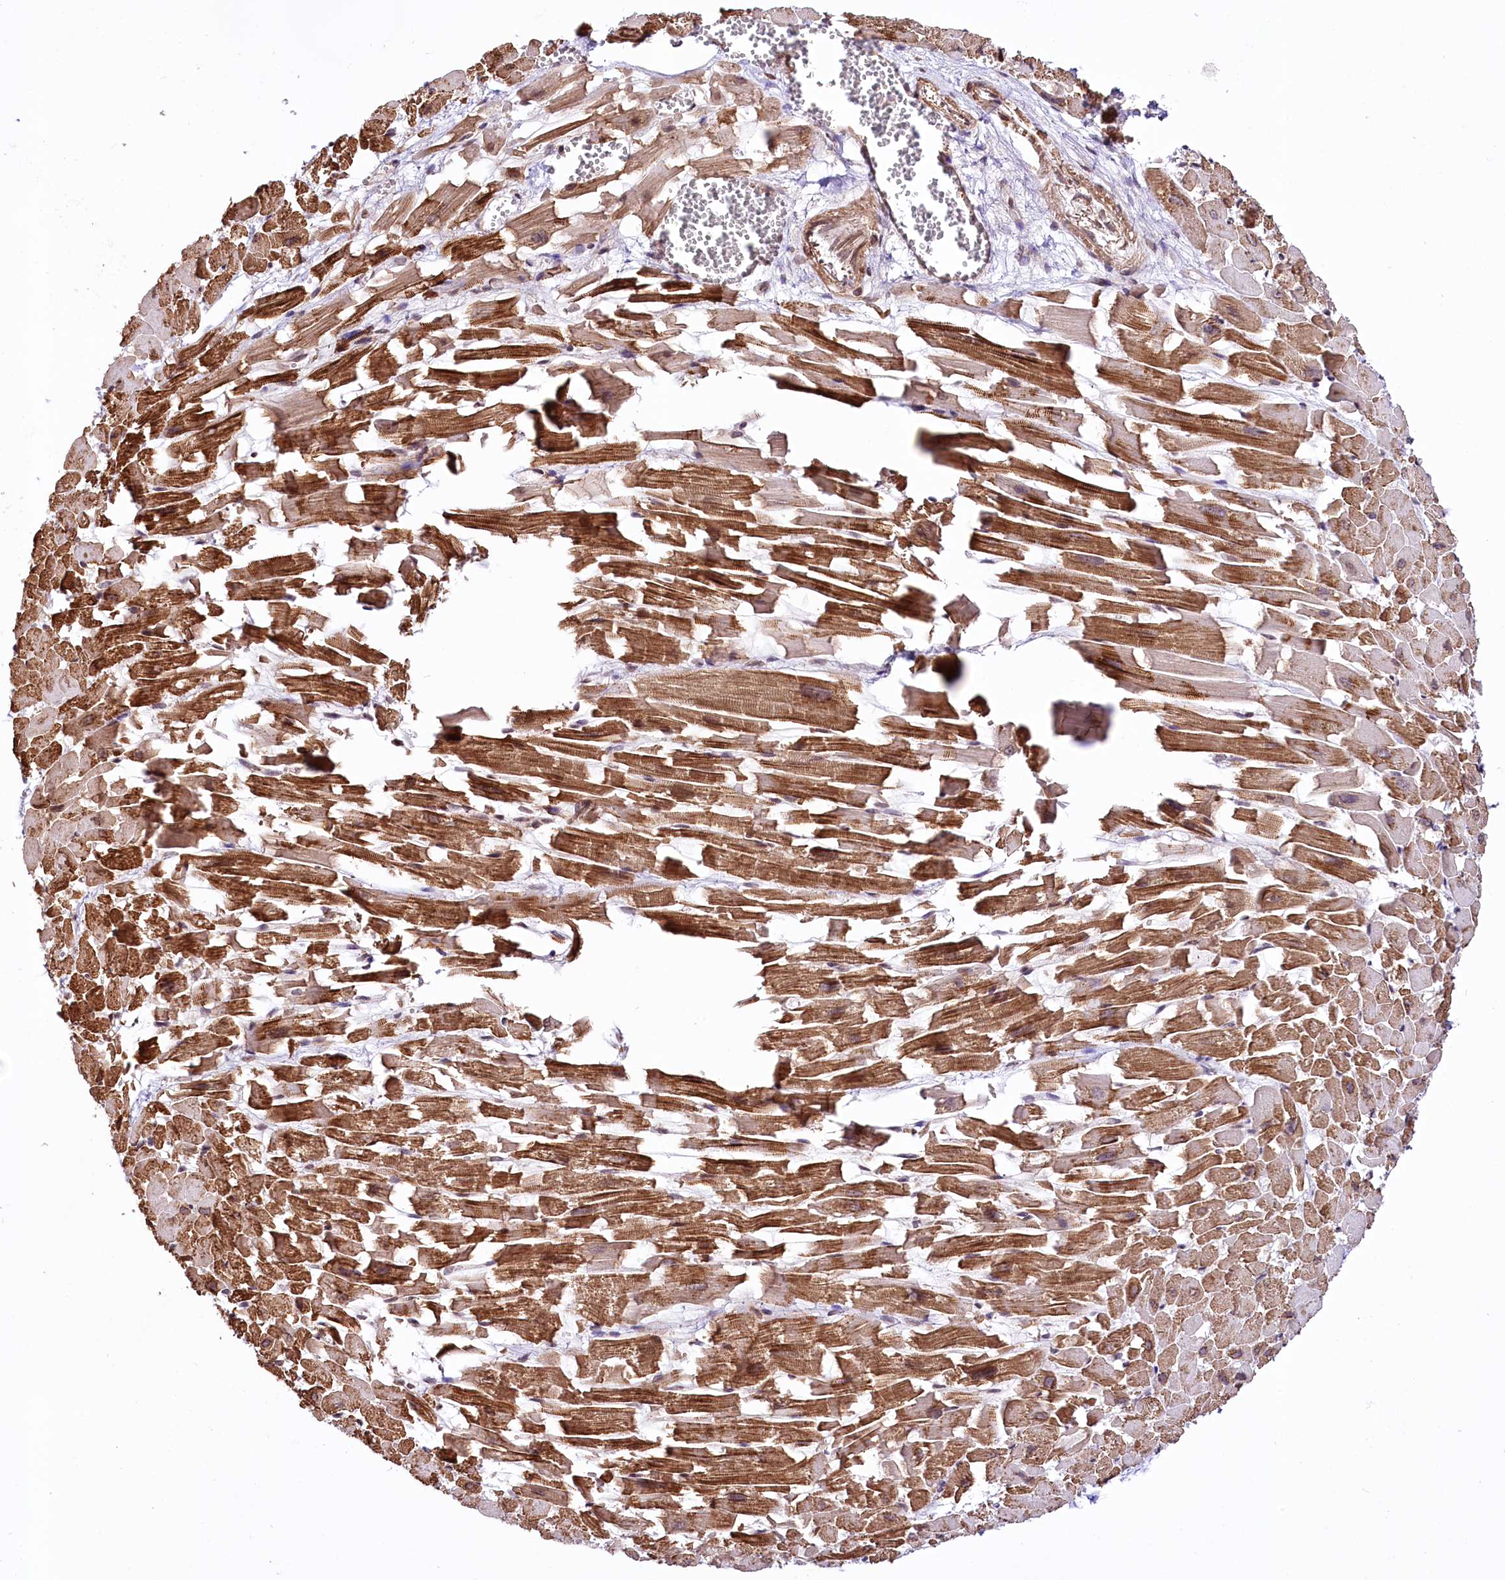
{"staining": {"intensity": "strong", "quantity": ">75%", "location": "cytoplasmic/membranous"}, "tissue": "heart muscle", "cell_type": "Cardiomyocytes", "image_type": "normal", "snomed": [{"axis": "morphology", "description": "Normal tissue, NOS"}, {"axis": "topography", "description": "Heart"}], "caption": "Heart muscle was stained to show a protein in brown. There is high levels of strong cytoplasmic/membranous expression in about >75% of cardiomyocytes. (Stains: DAB (3,3'-diaminobenzidine) in brown, nuclei in blue, Microscopy: brightfield microscopy at high magnification).", "gene": "ST7", "patient": {"sex": "female", "age": 64}}